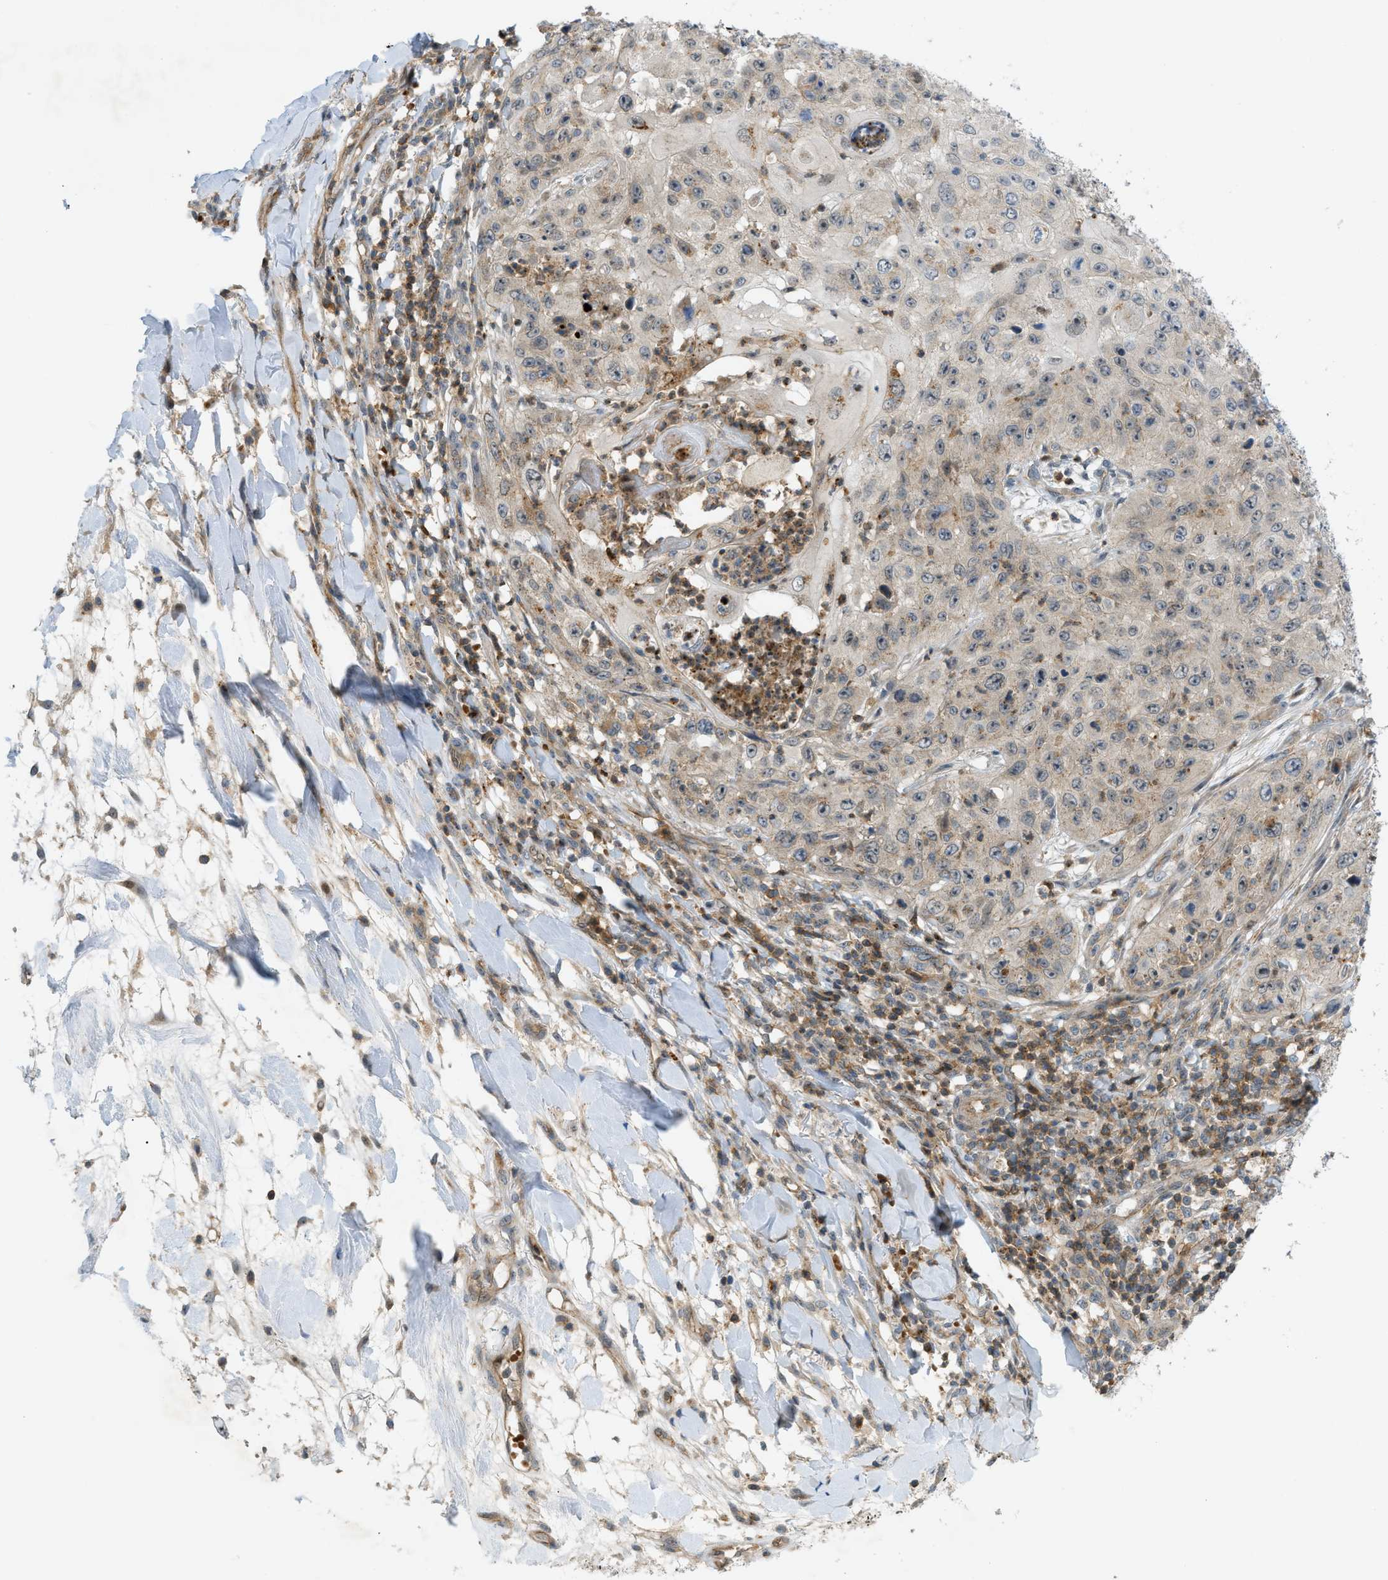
{"staining": {"intensity": "weak", "quantity": "25%-75%", "location": "cytoplasmic/membranous"}, "tissue": "skin cancer", "cell_type": "Tumor cells", "image_type": "cancer", "snomed": [{"axis": "morphology", "description": "Squamous cell carcinoma, NOS"}, {"axis": "topography", "description": "Skin"}], "caption": "Immunohistochemistry micrograph of neoplastic tissue: human skin cancer (squamous cell carcinoma) stained using immunohistochemistry (IHC) displays low levels of weak protein expression localized specifically in the cytoplasmic/membranous of tumor cells, appearing as a cytoplasmic/membranous brown color.", "gene": "GRK6", "patient": {"sex": "female", "age": 80}}